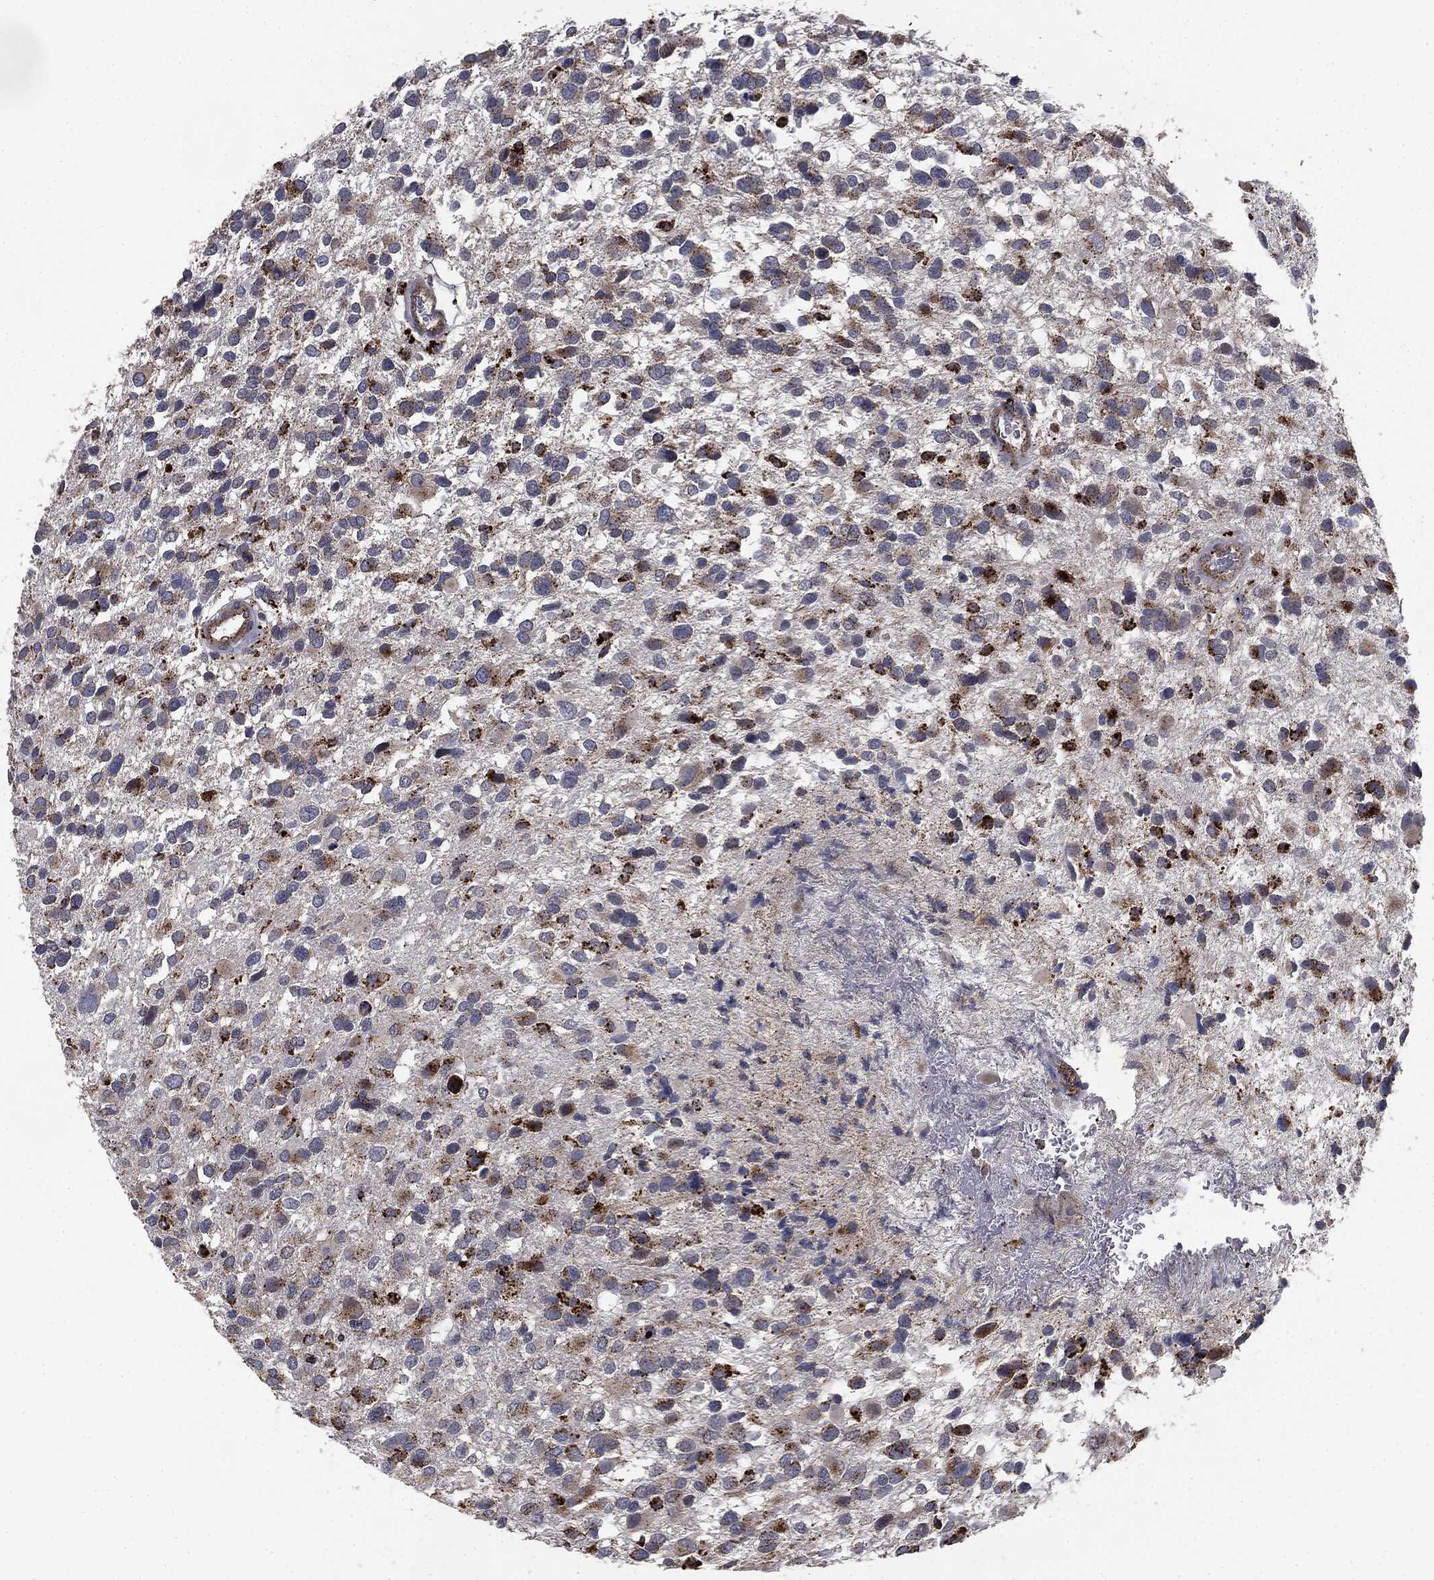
{"staining": {"intensity": "strong", "quantity": "<25%", "location": "cytoplasmic/membranous"}, "tissue": "glioma", "cell_type": "Tumor cells", "image_type": "cancer", "snomed": [{"axis": "morphology", "description": "Glioma, malignant, Low grade"}, {"axis": "topography", "description": "Brain"}], "caption": "Human glioma stained with a protein marker reveals strong staining in tumor cells.", "gene": "CTSA", "patient": {"sex": "female", "age": 32}}